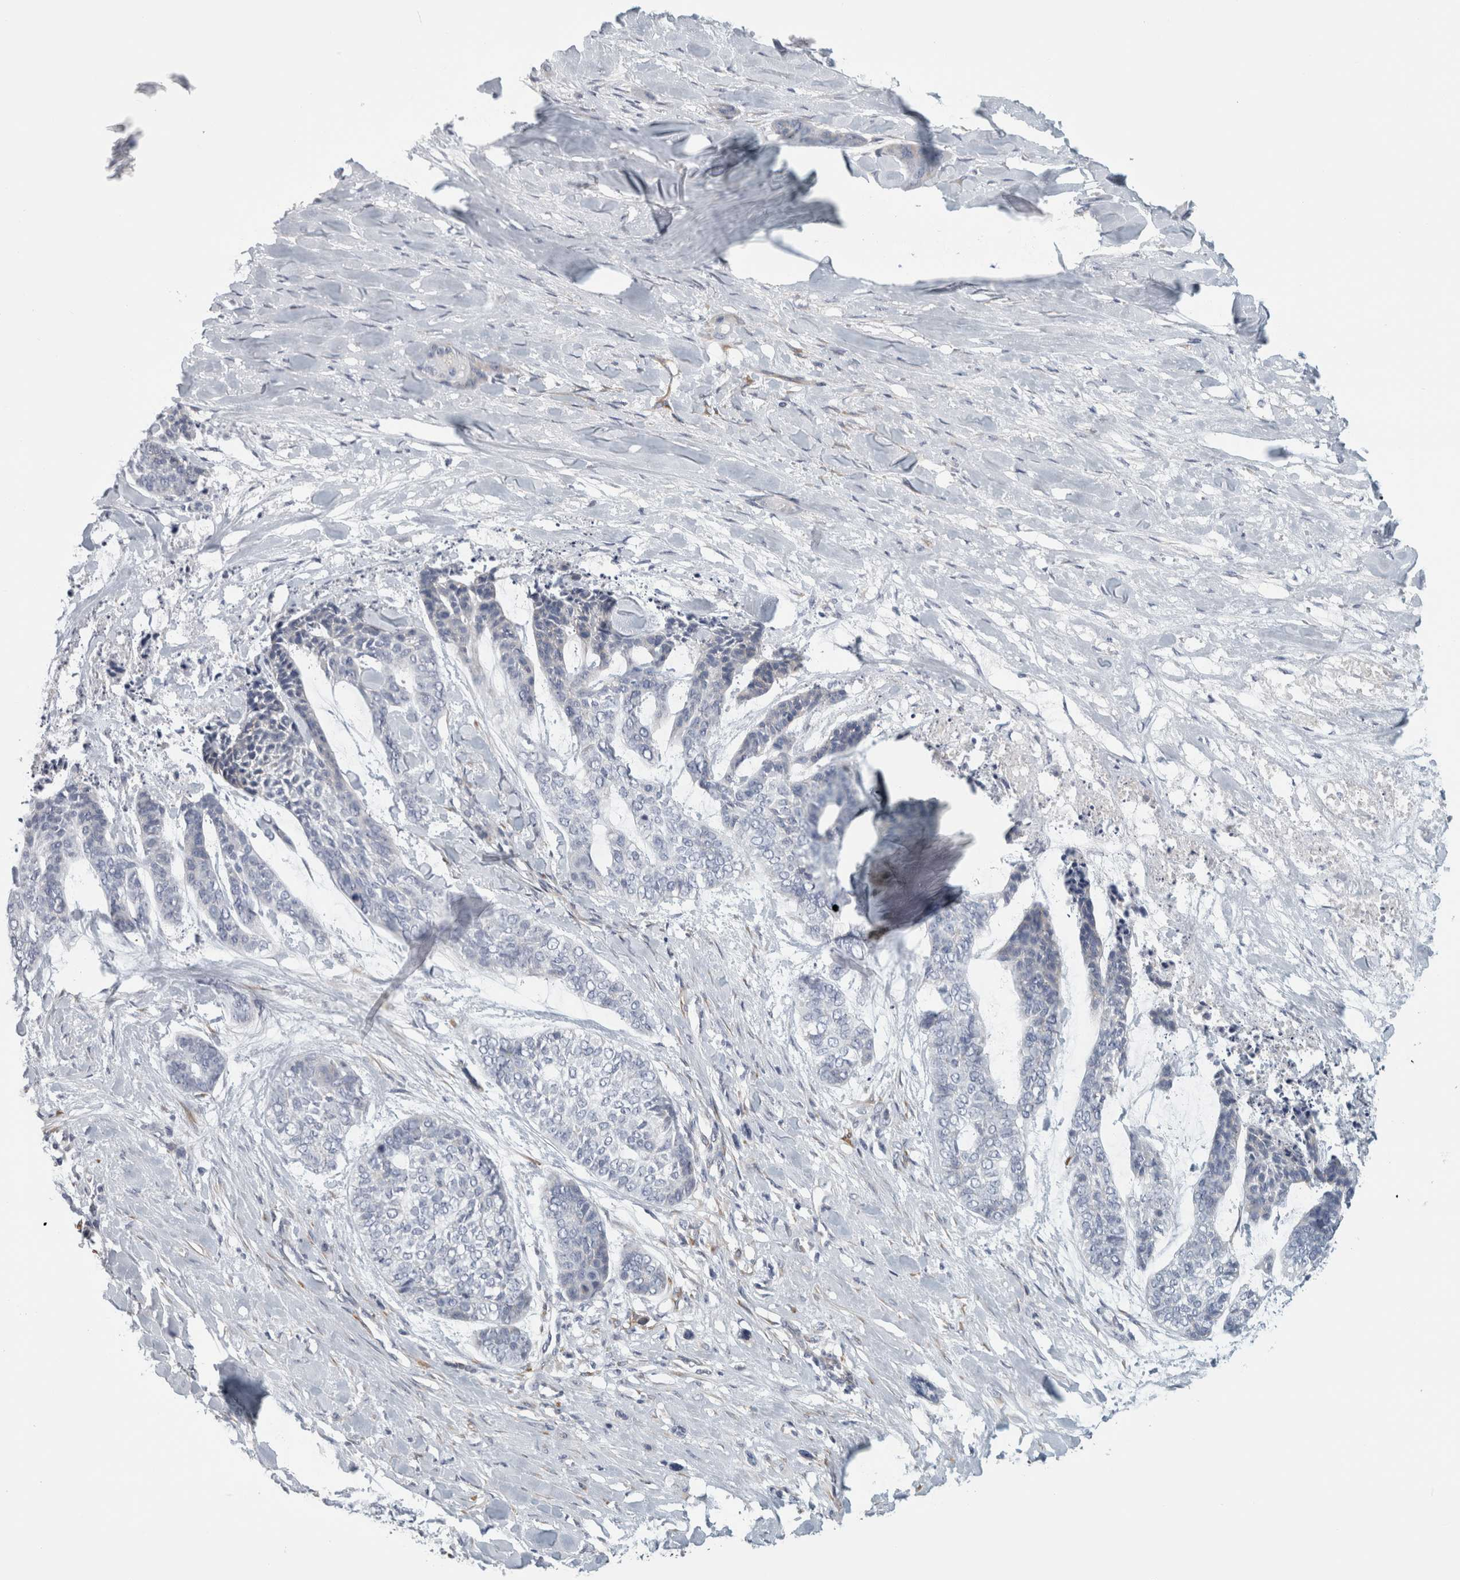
{"staining": {"intensity": "negative", "quantity": "none", "location": "none"}, "tissue": "skin cancer", "cell_type": "Tumor cells", "image_type": "cancer", "snomed": [{"axis": "morphology", "description": "Basal cell carcinoma"}, {"axis": "topography", "description": "Skin"}], "caption": "Basal cell carcinoma (skin) was stained to show a protein in brown. There is no significant staining in tumor cells.", "gene": "B3GNT3", "patient": {"sex": "female", "age": 64}}